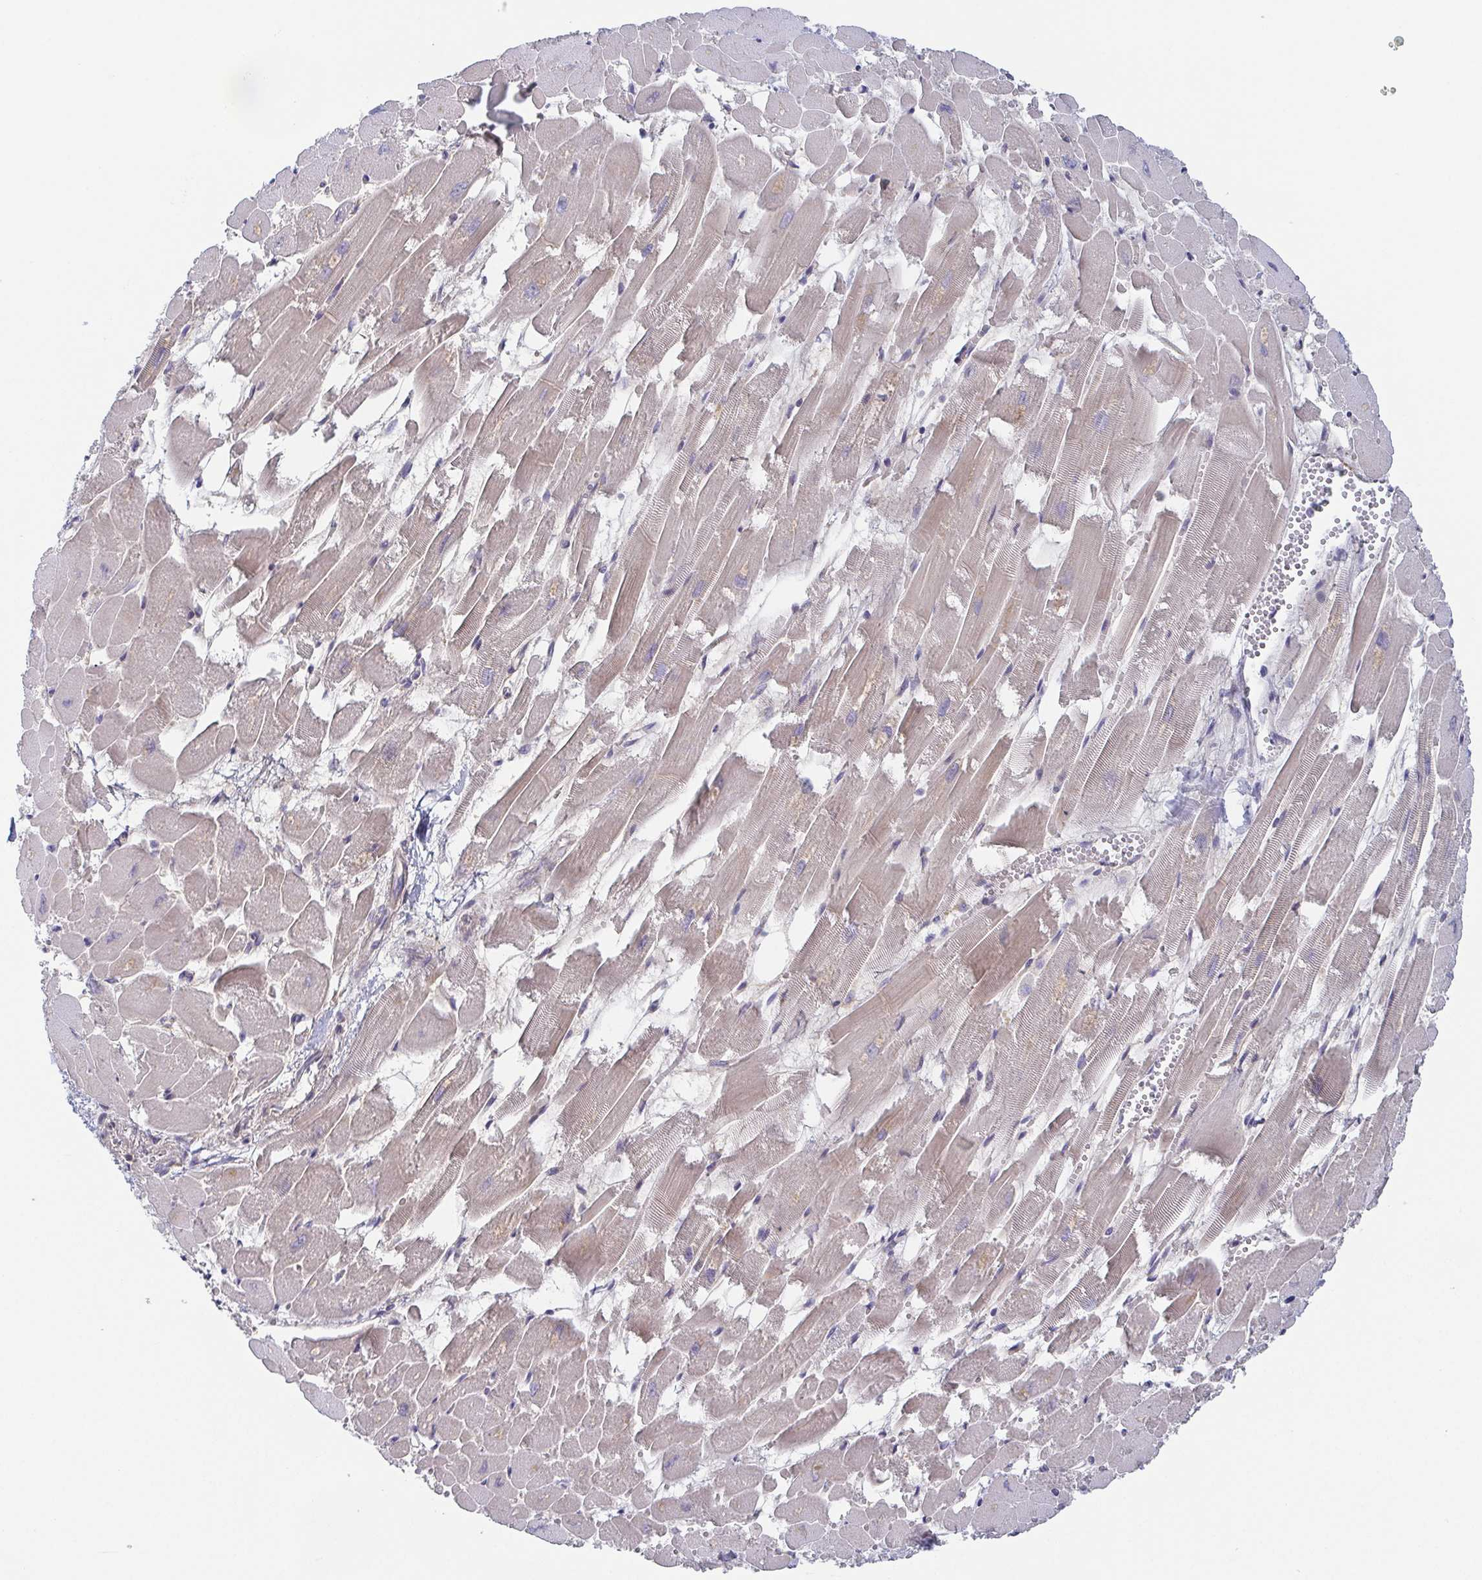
{"staining": {"intensity": "weak", "quantity": "<25%", "location": "cytoplasmic/membranous"}, "tissue": "heart muscle", "cell_type": "Cardiomyocytes", "image_type": "normal", "snomed": [{"axis": "morphology", "description": "Normal tissue, NOS"}, {"axis": "topography", "description": "Heart"}], "caption": "High power microscopy image of an IHC image of unremarkable heart muscle, revealing no significant positivity in cardiomyocytes.", "gene": "TUFT1", "patient": {"sex": "female", "age": 52}}